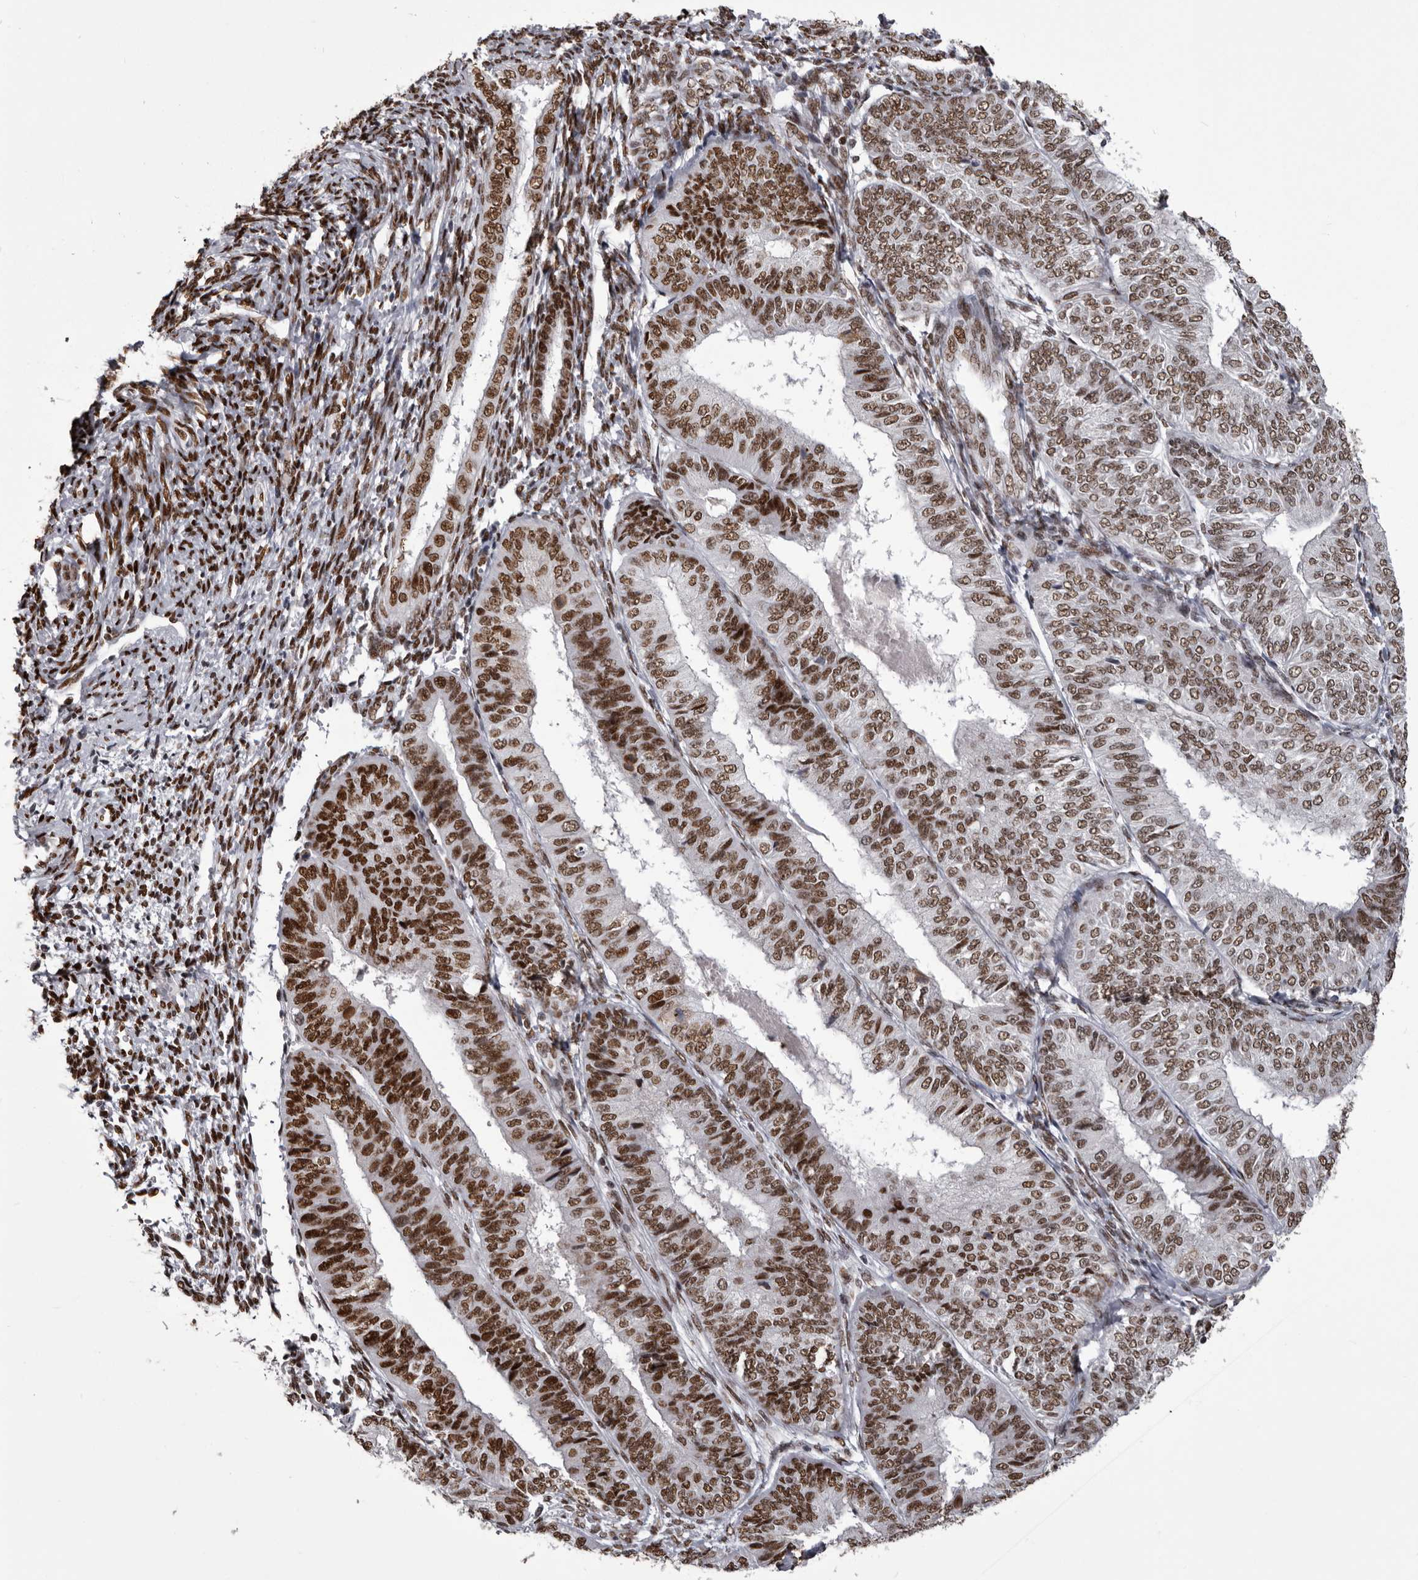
{"staining": {"intensity": "strong", "quantity": ">75%", "location": "nuclear"}, "tissue": "endometrial cancer", "cell_type": "Tumor cells", "image_type": "cancer", "snomed": [{"axis": "morphology", "description": "Adenocarcinoma, NOS"}, {"axis": "topography", "description": "Endometrium"}], "caption": "Human adenocarcinoma (endometrial) stained with a protein marker demonstrates strong staining in tumor cells.", "gene": "NUMA1", "patient": {"sex": "female", "age": 58}}